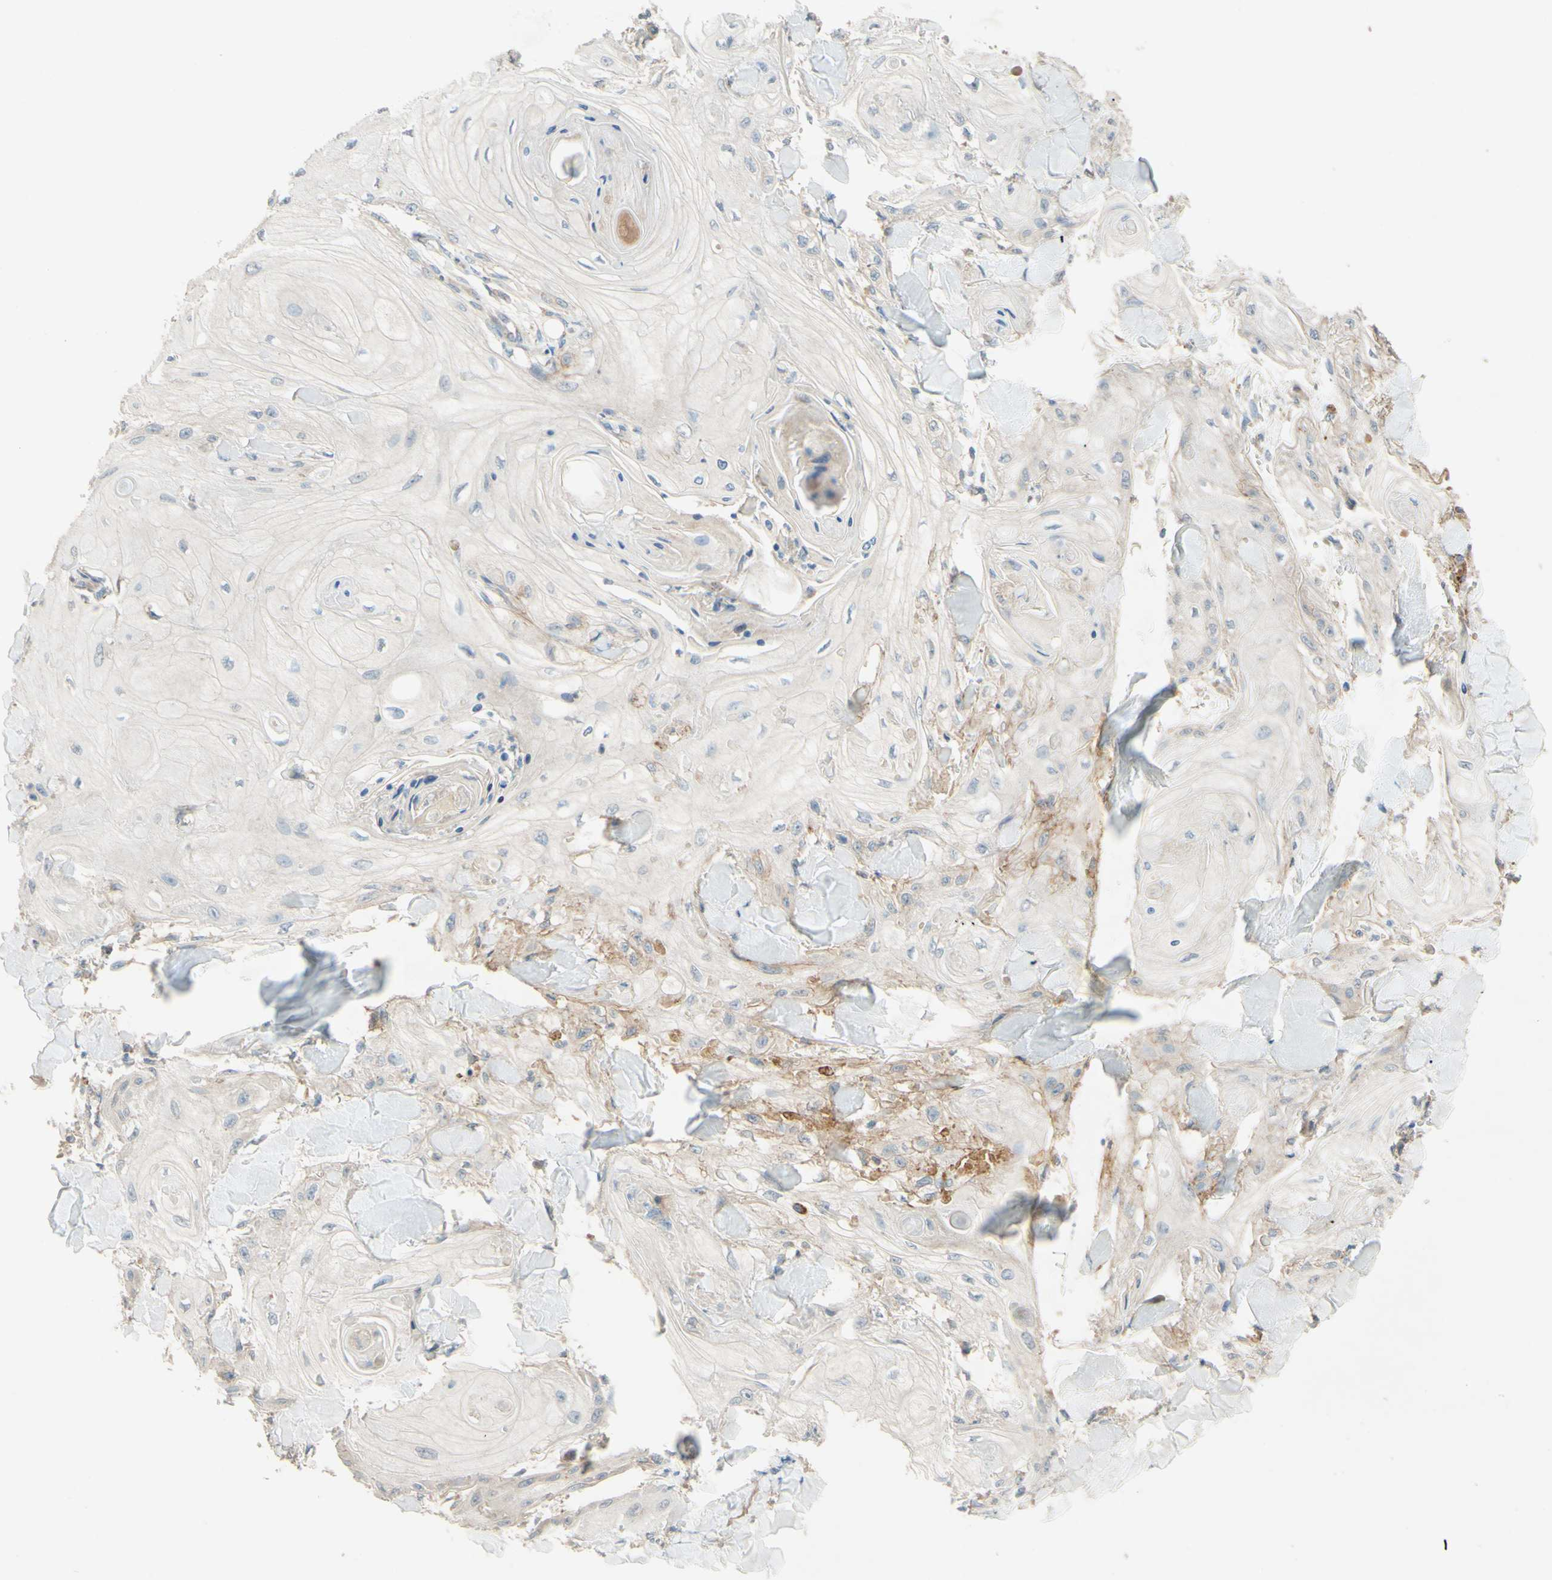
{"staining": {"intensity": "weak", "quantity": "<25%", "location": "cytoplasmic/membranous"}, "tissue": "skin cancer", "cell_type": "Tumor cells", "image_type": "cancer", "snomed": [{"axis": "morphology", "description": "Squamous cell carcinoma, NOS"}, {"axis": "topography", "description": "Skin"}], "caption": "This histopathology image is of skin cancer (squamous cell carcinoma) stained with immunohistochemistry to label a protein in brown with the nuclei are counter-stained blue. There is no expression in tumor cells.", "gene": "ADAM17", "patient": {"sex": "male", "age": 74}}